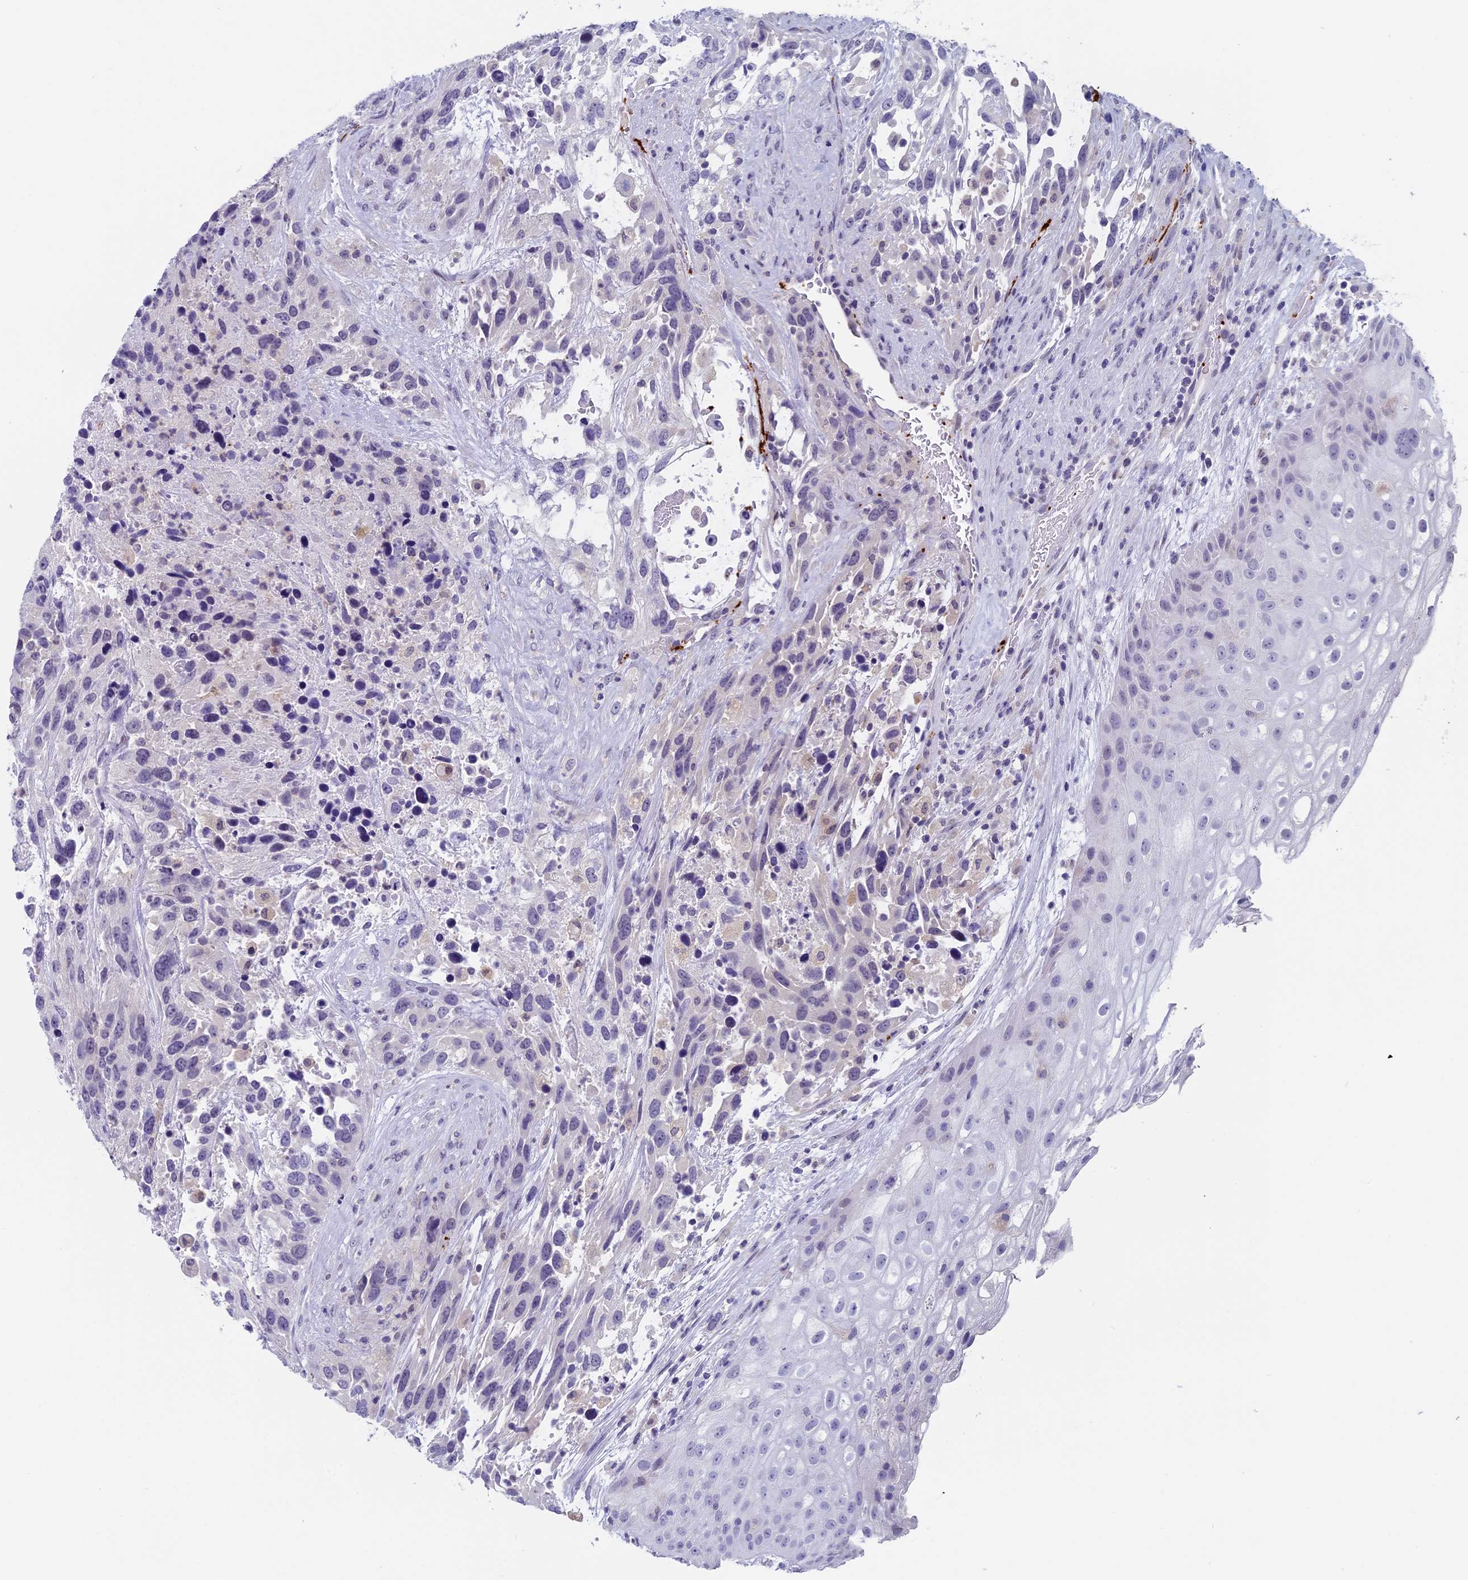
{"staining": {"intensity": "negative", "quantity": "none", "location": "none"}, "tissue": "urothelial cancer", "cell_type": "Tumor cells", "image_type": "cancer", "snomed": [{"axis": "morphology", "description": "Urothelial carcinoma, High grade"}, {"axis": "topography", "description": "Urinary bladder"}], "caption": "Immunohistochemistry of high-grade urothelial carcinoma demonstrates no positivity in tumor cells.", "gene": "AIFM2", "patient": {"sex": "female", "age": 70}}